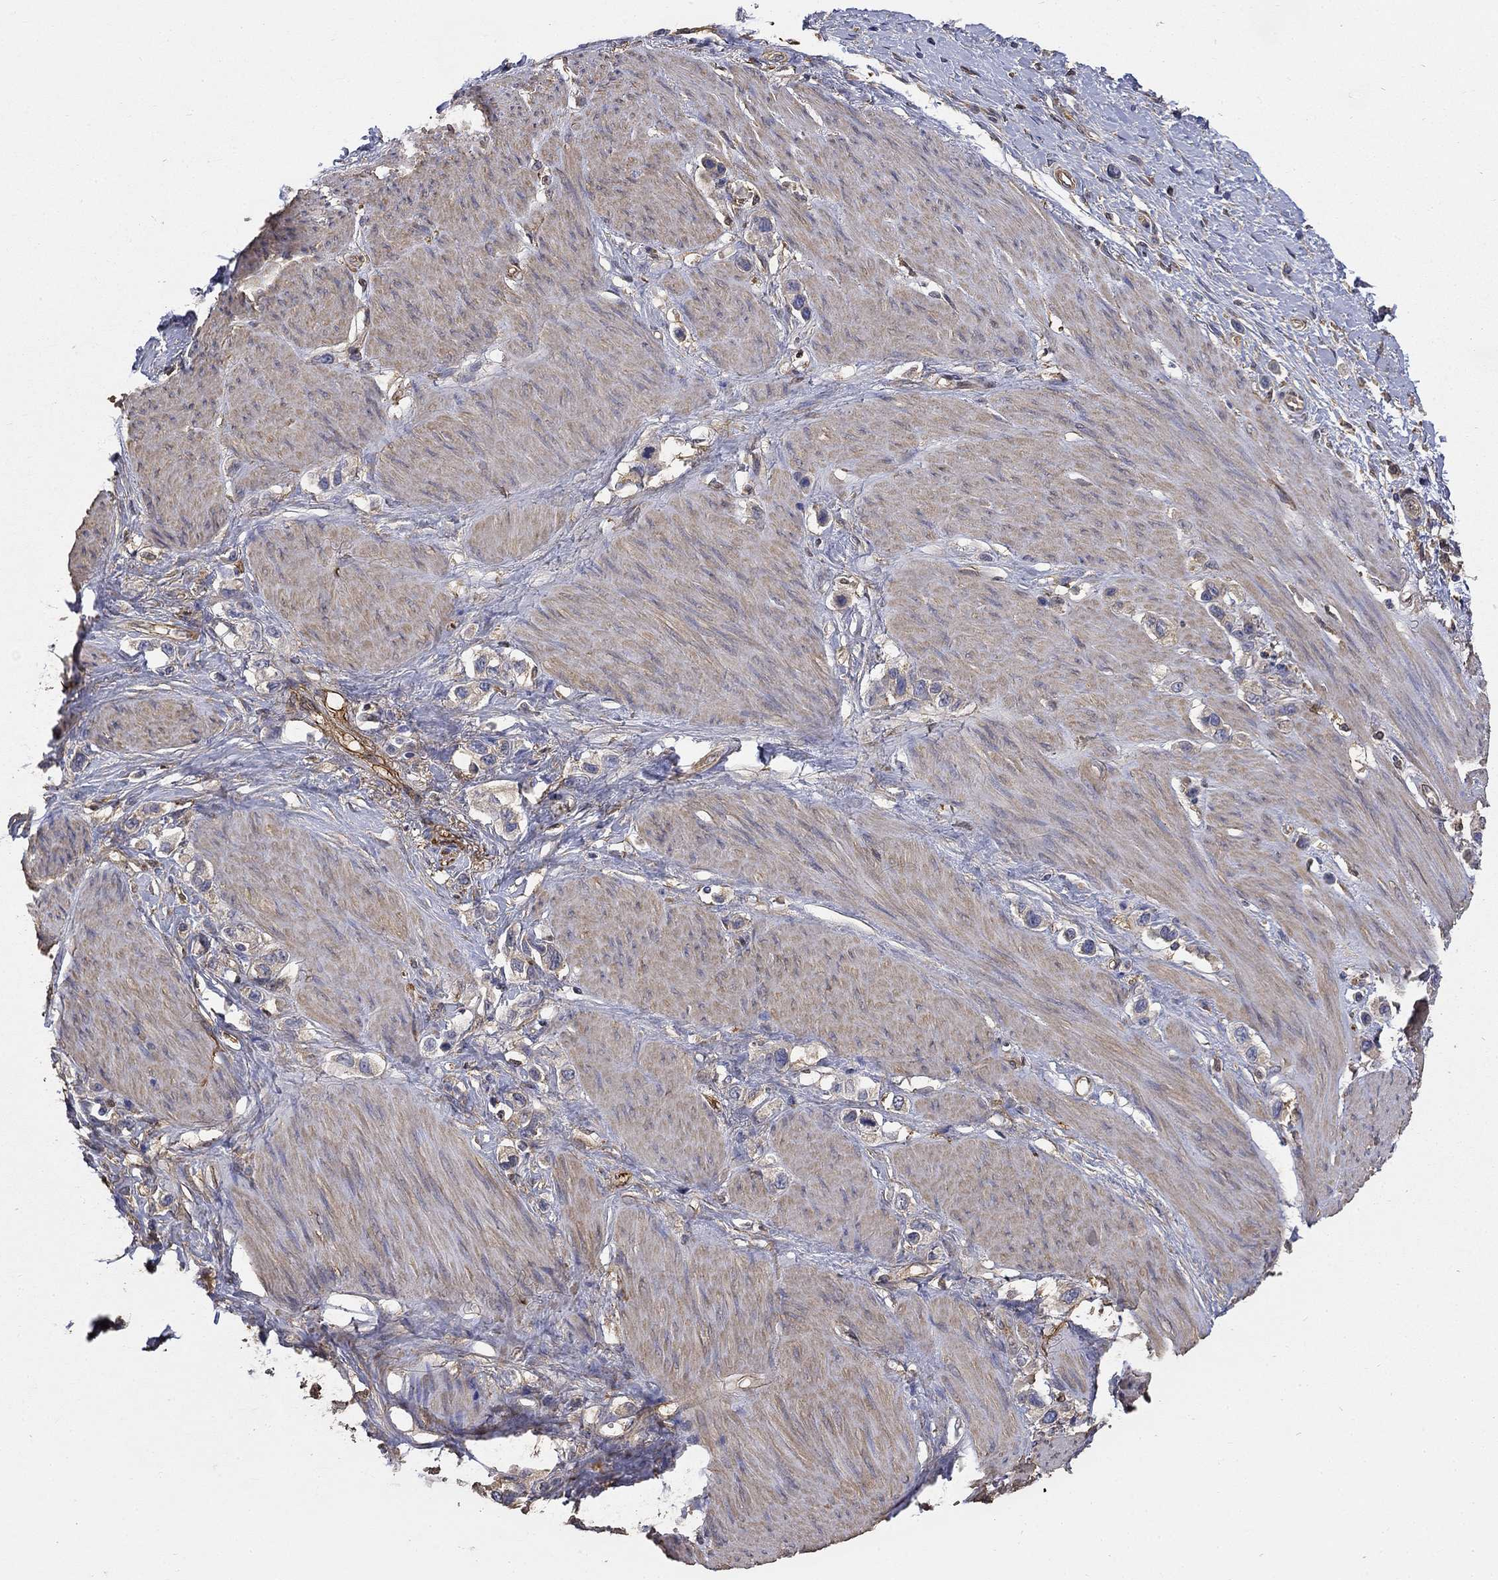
{"staining": {"intensity": "weak", "quantity": "25%-75%", "location": "cytoplasmic/membranous"}, "tissue": "stomach cancer", "cell_type": "Tumor cells", "image_type": "cancer", "snomed": [{"axis": "morphology", "description": "Normal tissue, NOS"}, {"axis": "morphology", "description": "Adenocarcinoma, NOS"}, {"axis": "morphology", "description": "Adenocarcinoma, High grade"}, {"axis": "topography", "description": "Stomach, upper"}, {"axis": "topography", "description": "Stomach"}], "caption": "A micrograph of human stomach cancer (adenocarcinoma) stained for a protein reveals weak cytoplasmic/membranous brown staining in tumor cells.", "gene": "DPYSL2", "patient": {"sex": "female", "age": 65}}